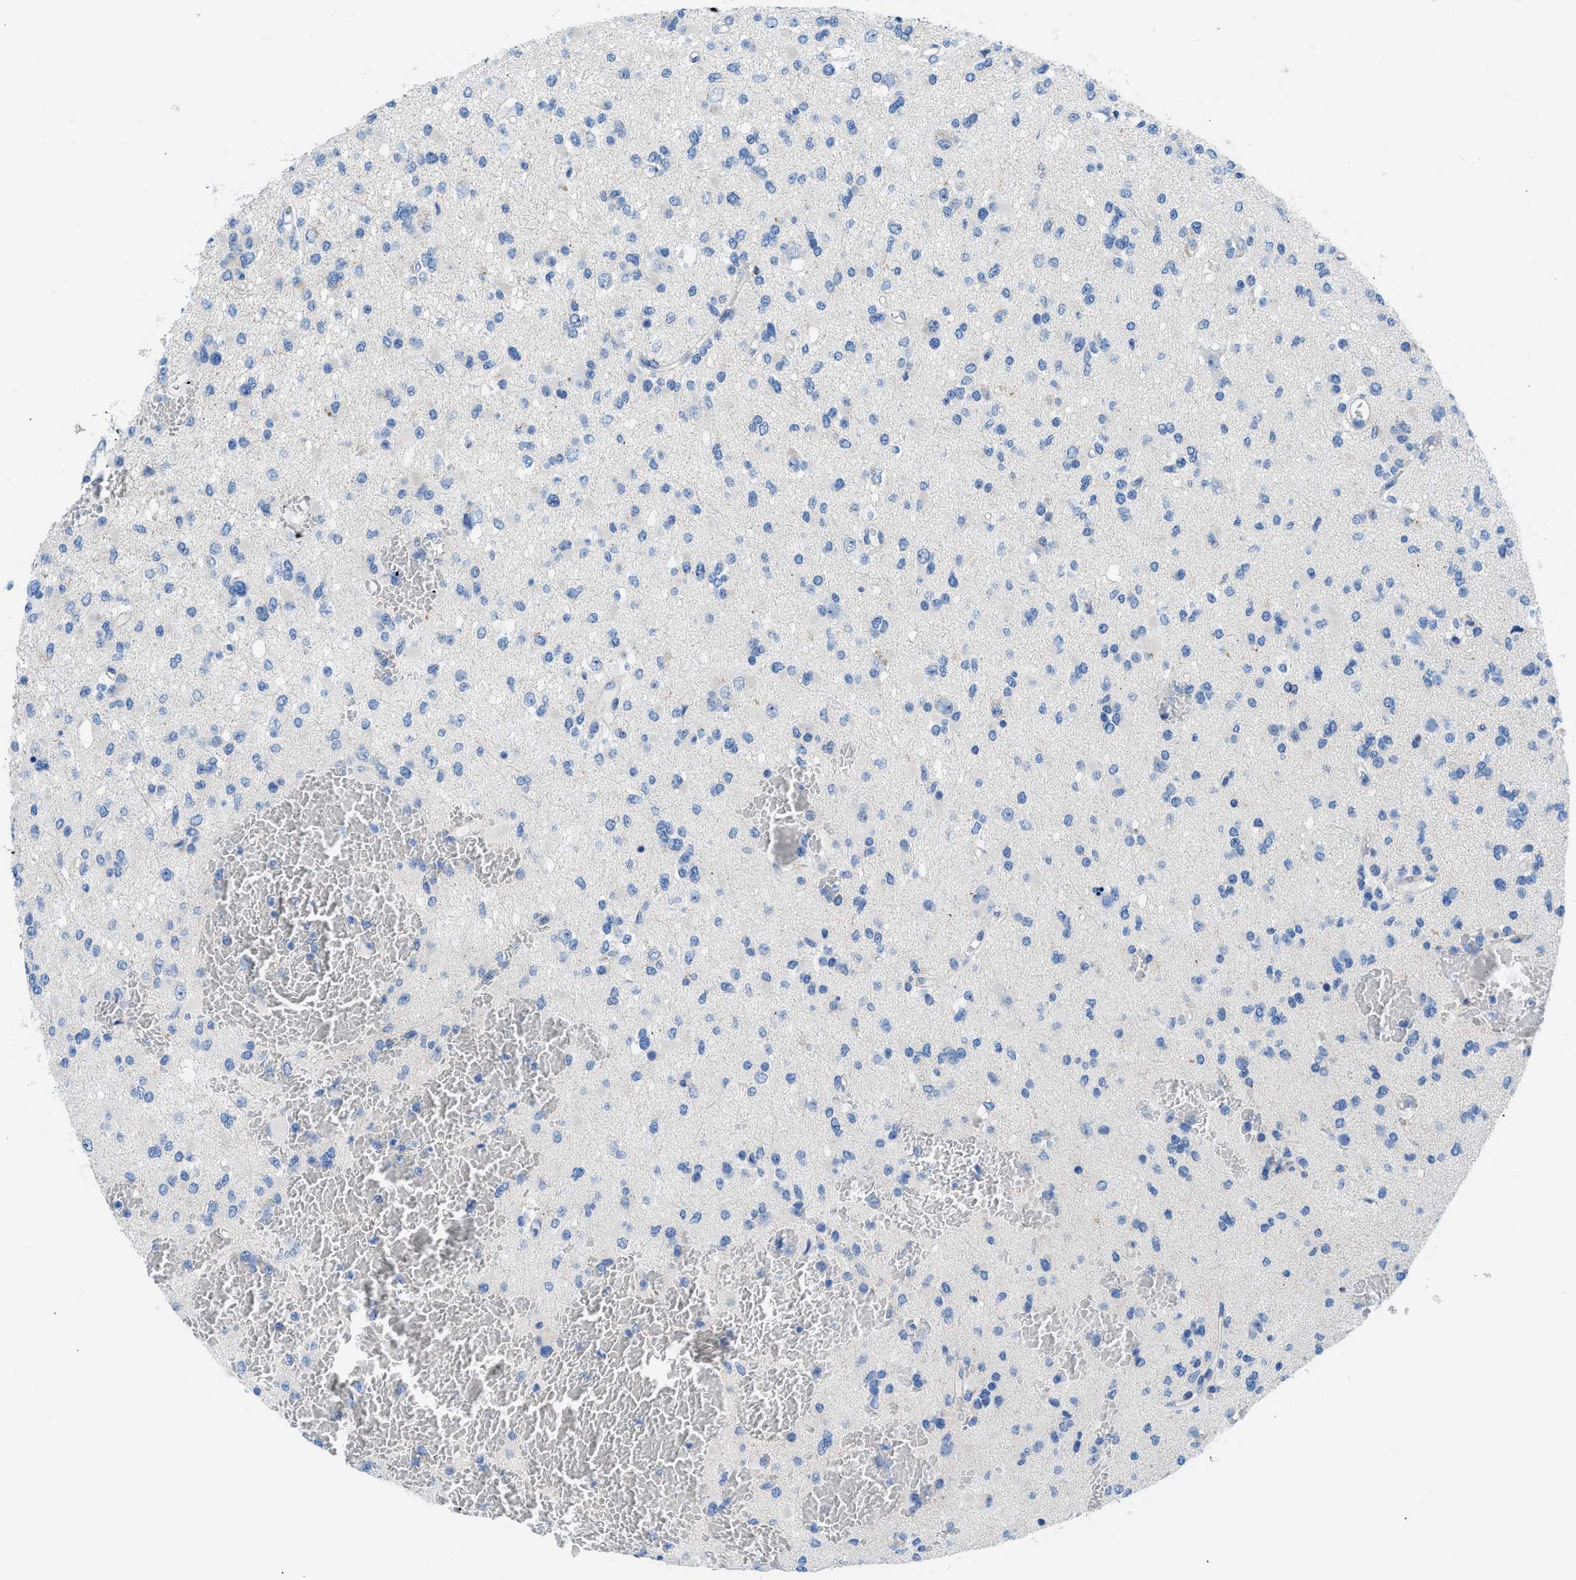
{"staining": {"intensity": "negative", "quantity": "none", "location": "none"}, "tissue": "glioma", "cell_type": "Tumor cells", "image_type": "cancer", "snomed": [{"axis": "morphology", "description": "Glioma, malignant, Low grade"}, {"axis": "topography", "description": "Brain"}], "caption": "Tumor cells show no significant protein positivity in glioma.", "gene": "FDCSP", "patient": {"sex": "female", "age": 22}}